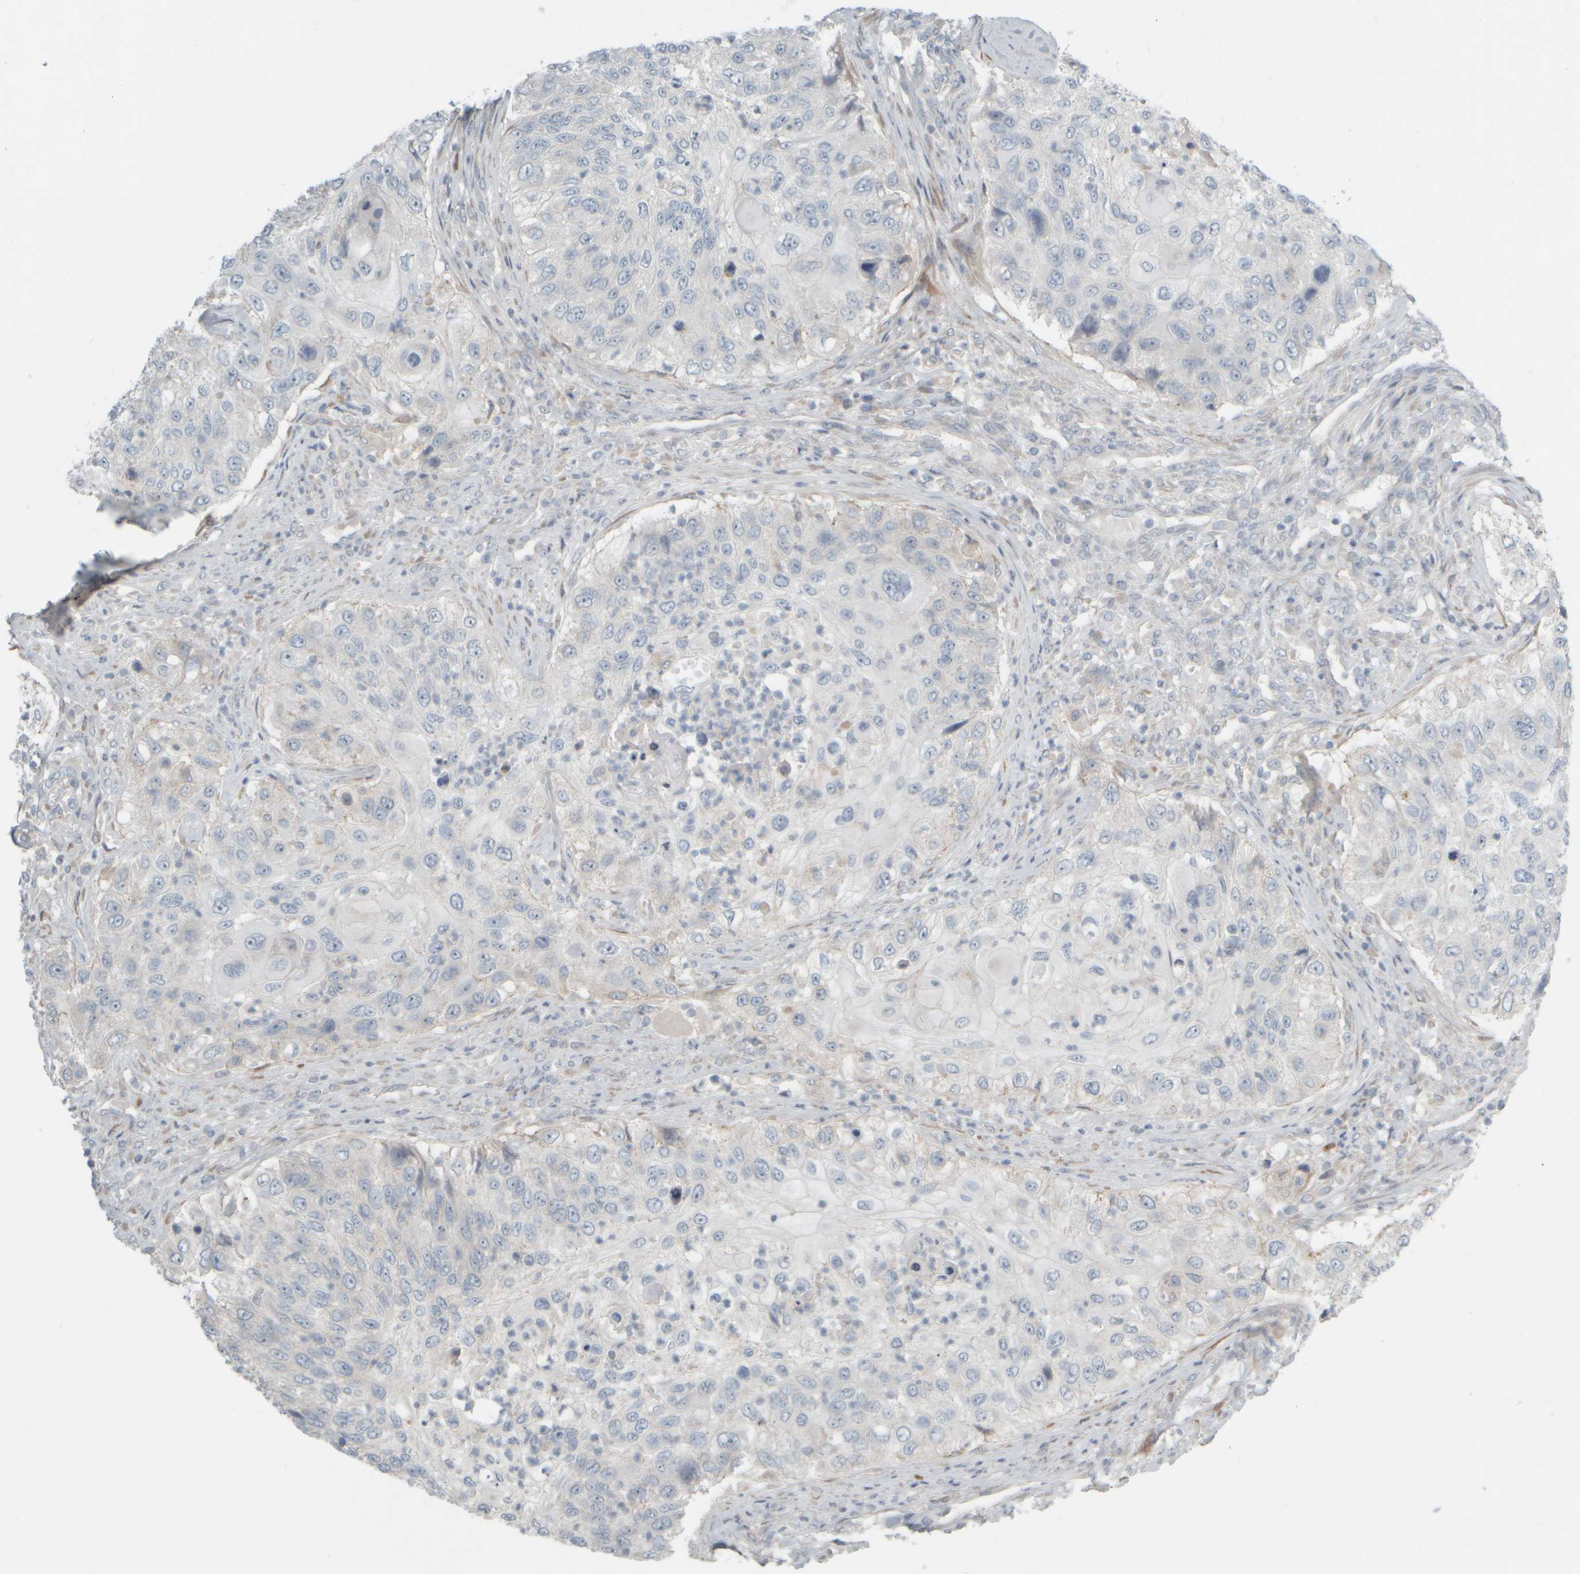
{"staining": {"intensity": "negative", "quantity": "none", "location": "none"}, "tissue": "urothelial cancer", "cell_type": "Tumor cells", "image_type": "cancer", "snomed": [{"axis": "morphology", "description": "Urothelial carcinoma, High grade"}, {"axis": "topography", "description": "Urinary bladder"}], "caption": "Tumor cells are negative for protein expression in human urothelial cancer.", "gene": "HGS", "patient": {"sex": "female", "age": 60}}